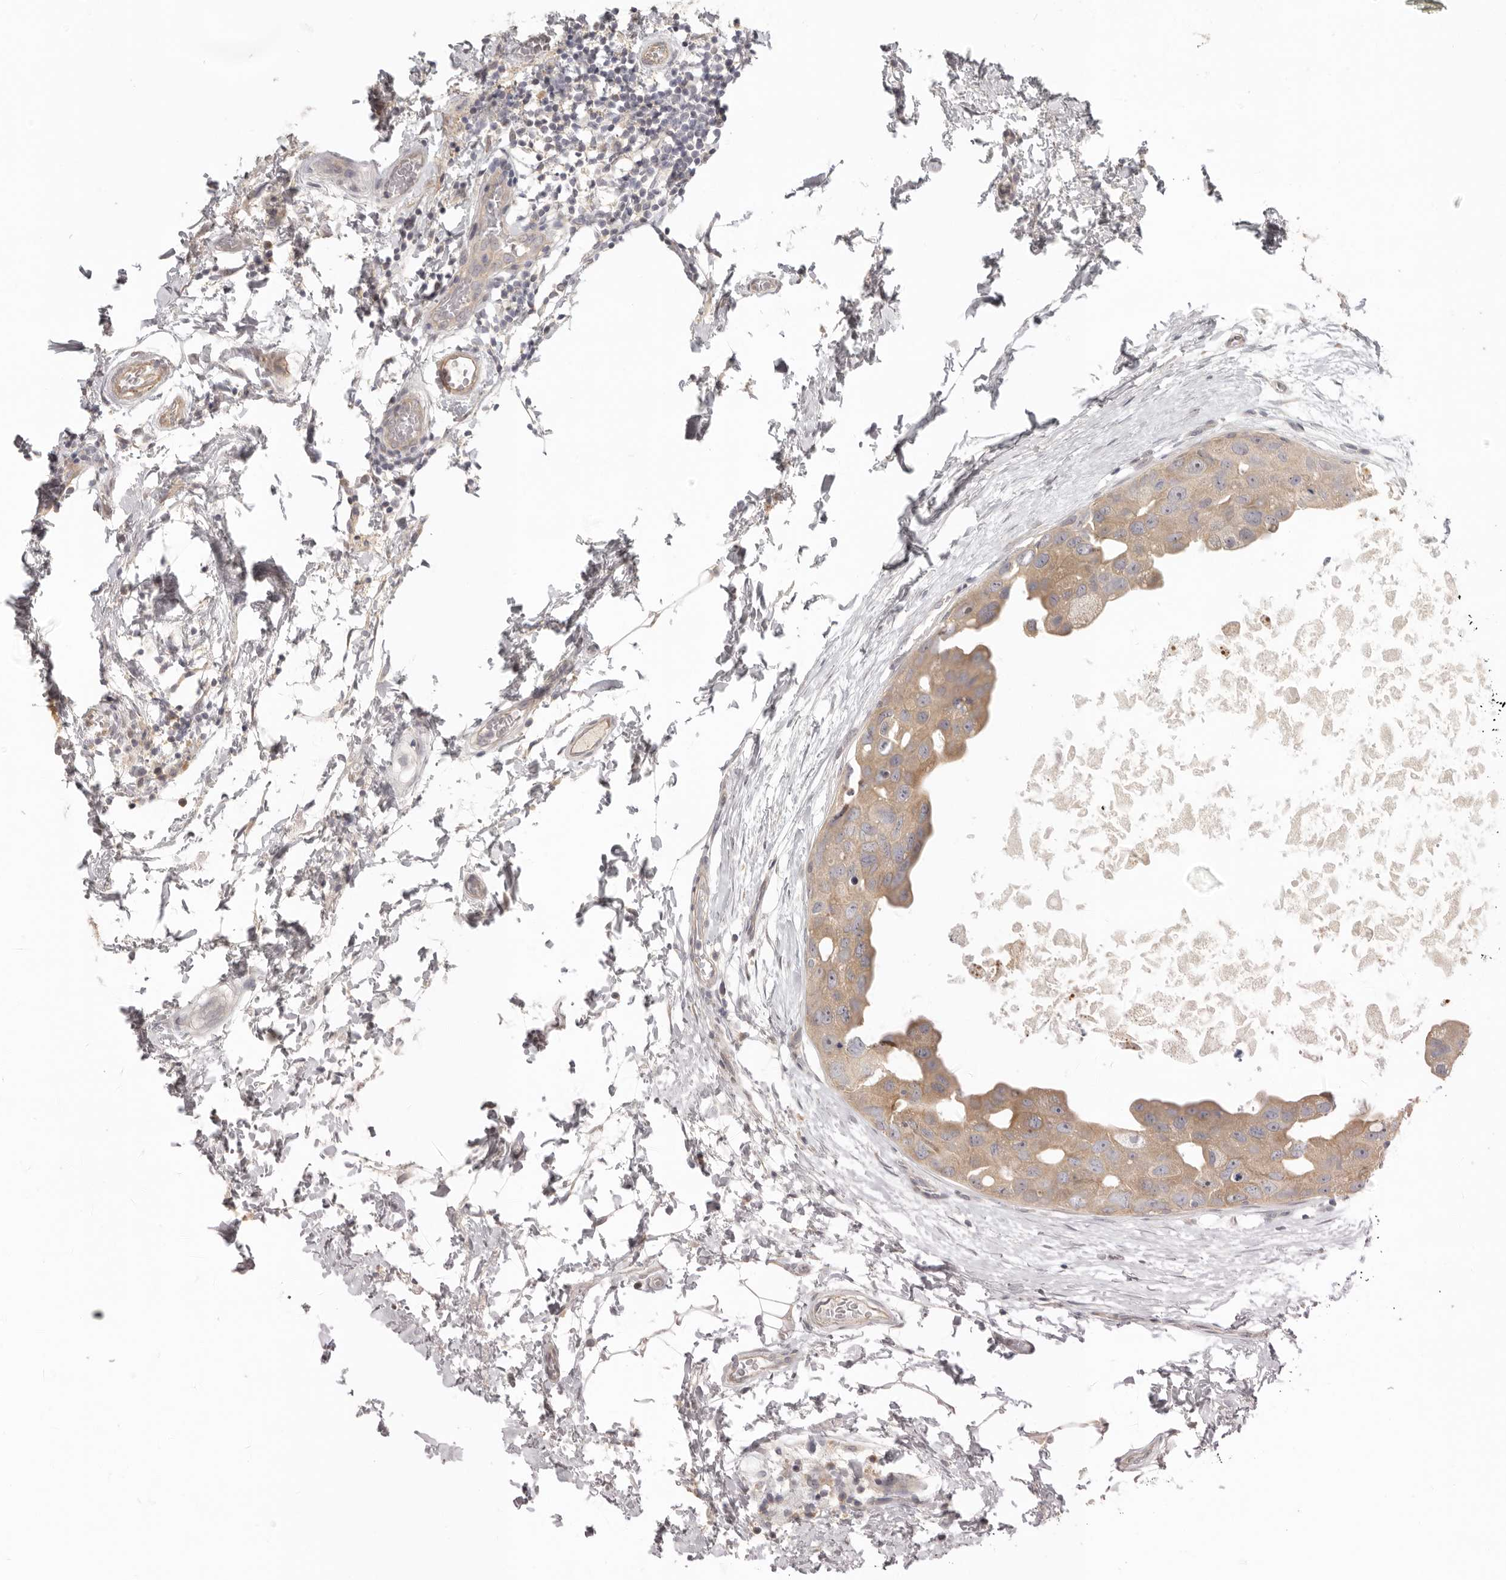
{"staining": {"intensity": "moderate", "quantity": ">75%", "location": "cytoplasmic/membranous"}, "tissue": "breast cancer", "cell_type": "Tumor cells", "image_type": "cancer", "snomed": [{"axis": "morphology", "description": "Duct carcinoma"}, {"axis": "topography", "description": "Breast"}], "caption": "Immunohistochemical staining of human breast cancer exhibits medium levels of moderate cytoplasmic/membranous staining in approximately >75% of tumor cells. The staining is performed using DAB brown chromogen to label protein expression. The nuclei are counter-stained blue using hematoxylin.", "gene": "AHDC1", "patient": {"sex": "female", "age": 62}}